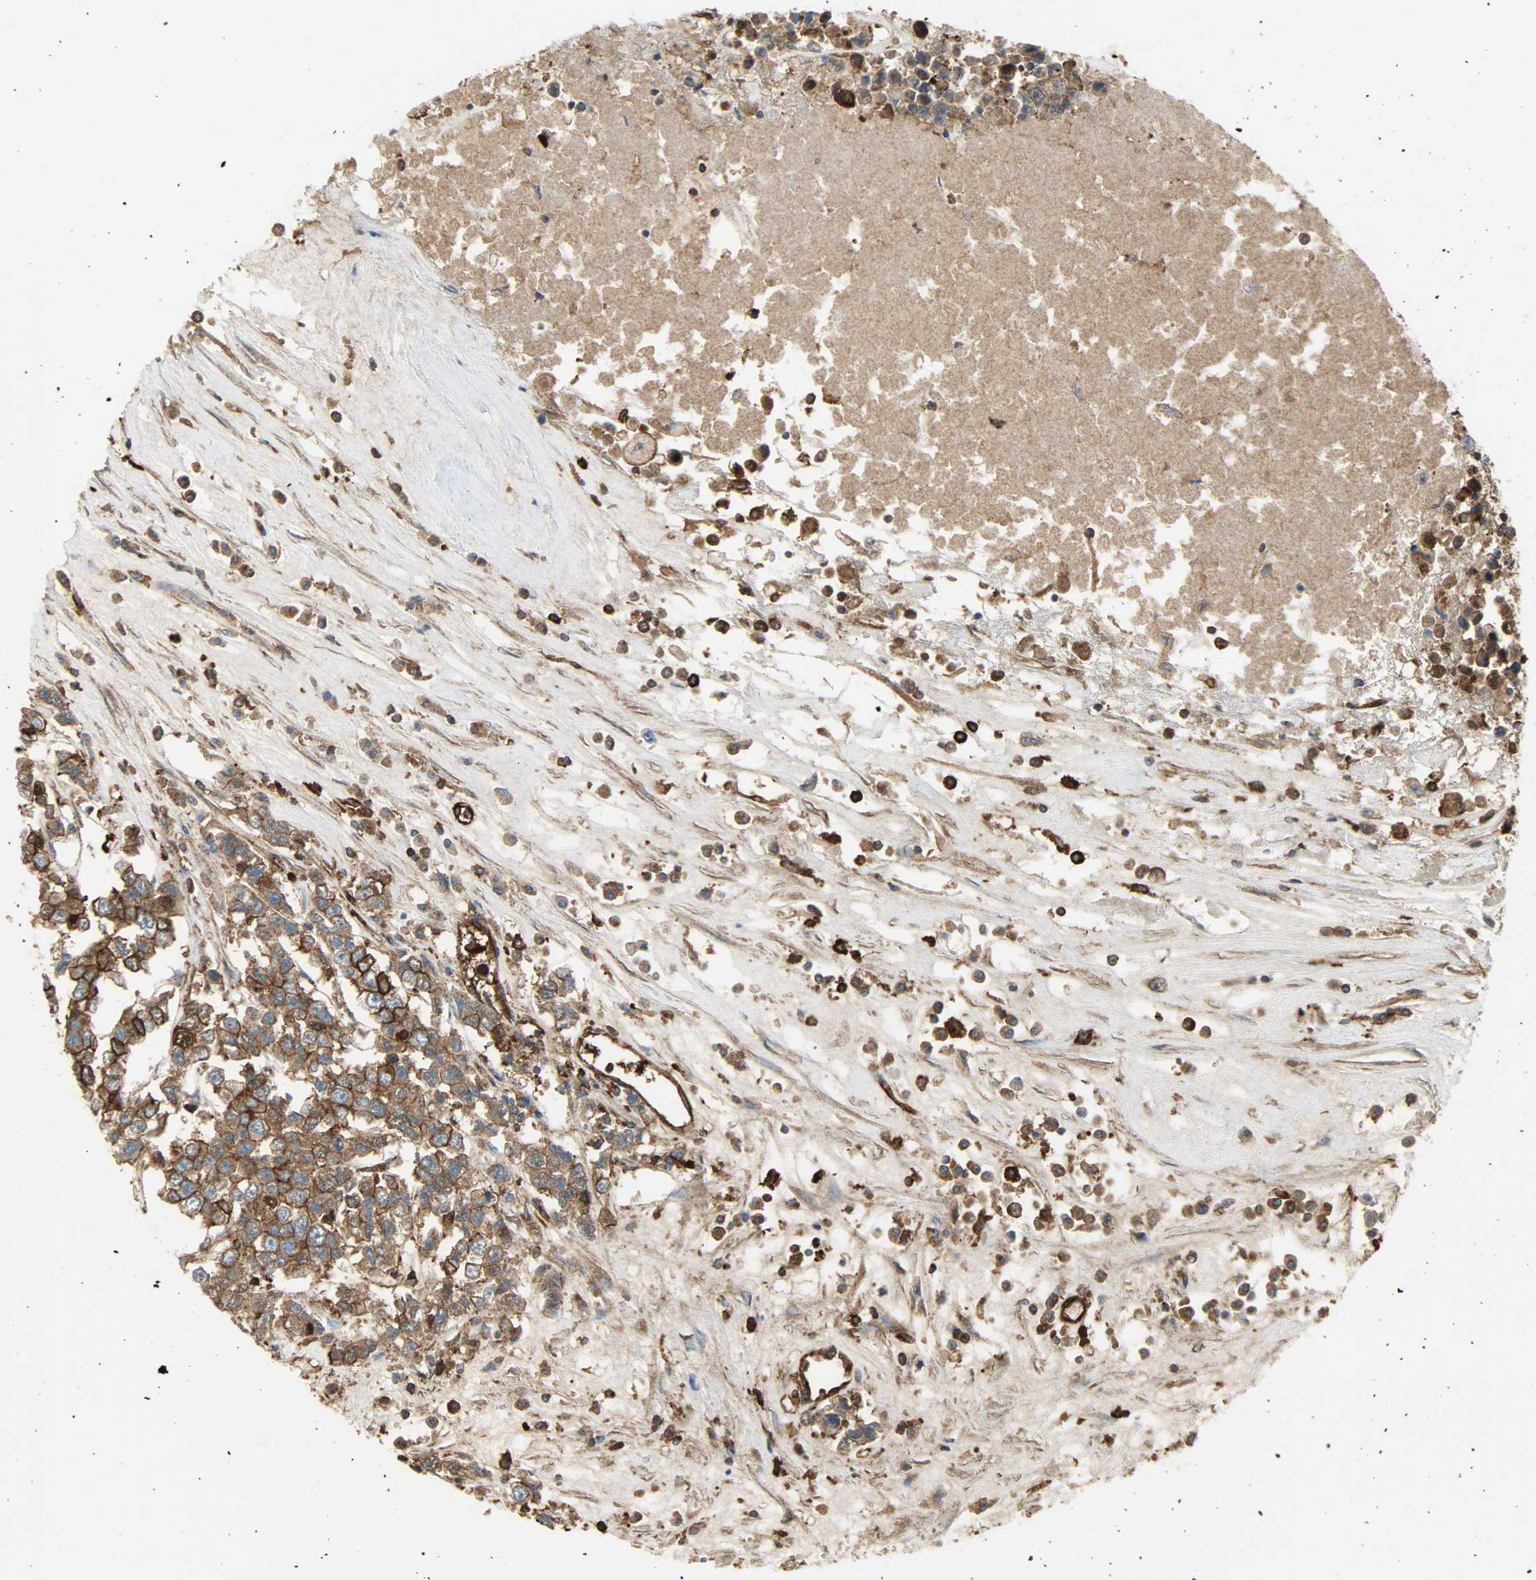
{"staining": {"intensity": "strong", "quantity": ">75%", "location": "cytoplasmic/membranous"}, "tissue": "testis cancer", "cell_type": "Tumor cells", "image_type": "cancer", "snomed": [{"axis": "morphology", "description": "Seminoma, NOS"}, {"axis": "morphology", "description": "Carcinoma, Embryonal, NOS"}, {"axis": "topography", "description": "Testis"}], "caption": "The immunohistochemical stain shows strong cytoplasmic/membranous staining in tumor cells of testis cancer tissue.", "gene": "VASP", "patient": {"sex": "male", "age": 52}}